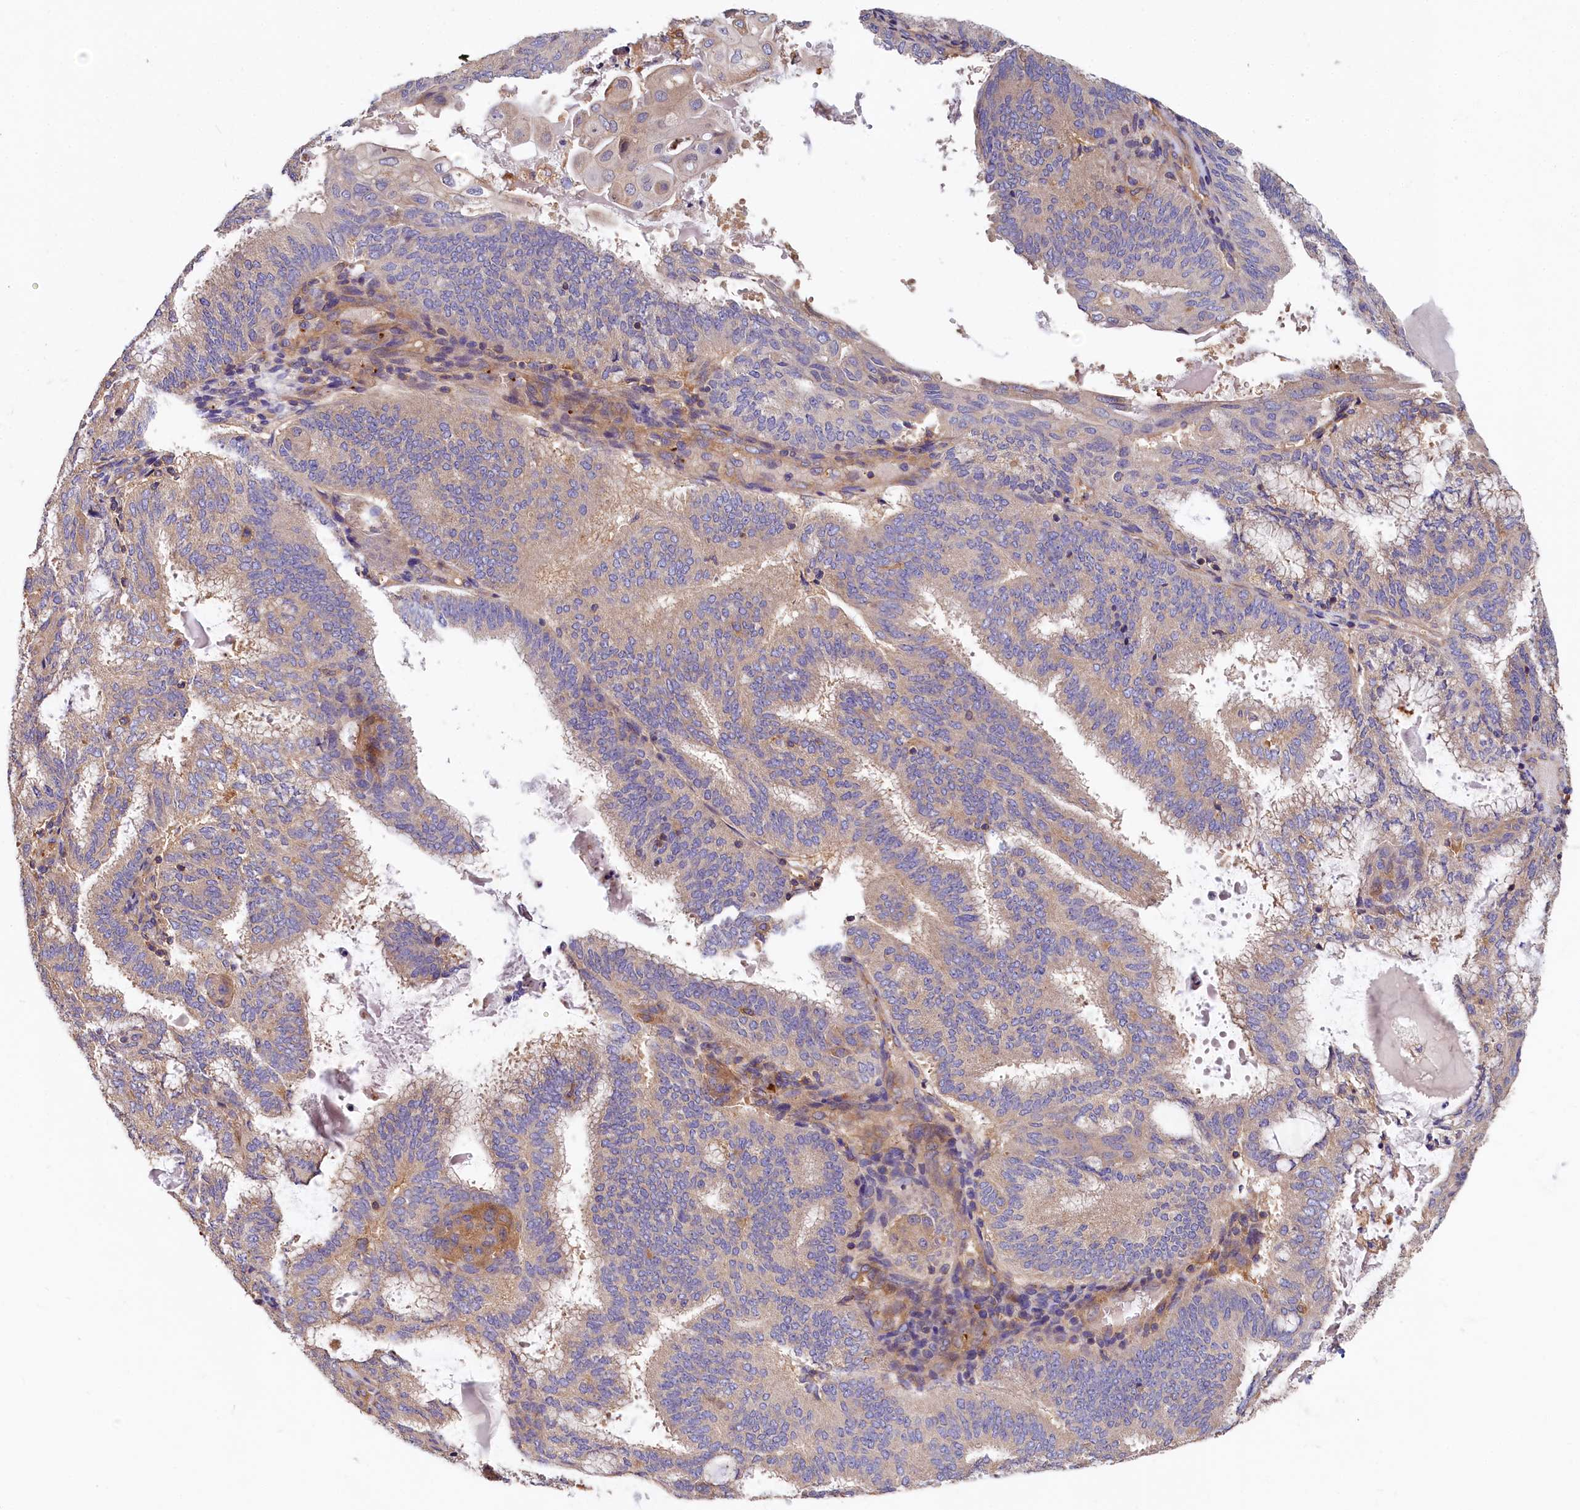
{"staining": {"intensity": "weak", "quantity": "25%-75%", "location": "cytoplasmic/membranous"}, "tissue": "endometrial cancer", "cell_type": "Tumor cells", "image_type": "cancer", "snomed": [{"axis": "morphology", "description": "Adenocarcinoma, NOS"}, {"axis": "topography", "description": "Endometrium"}], "caption": "Human adenocarcinoma (endometrial) stained with a protein marker reveals weak staining in tumor cells.", "gene": "PPIP5K1", "patient": {"sex": "female", "age": 49}}